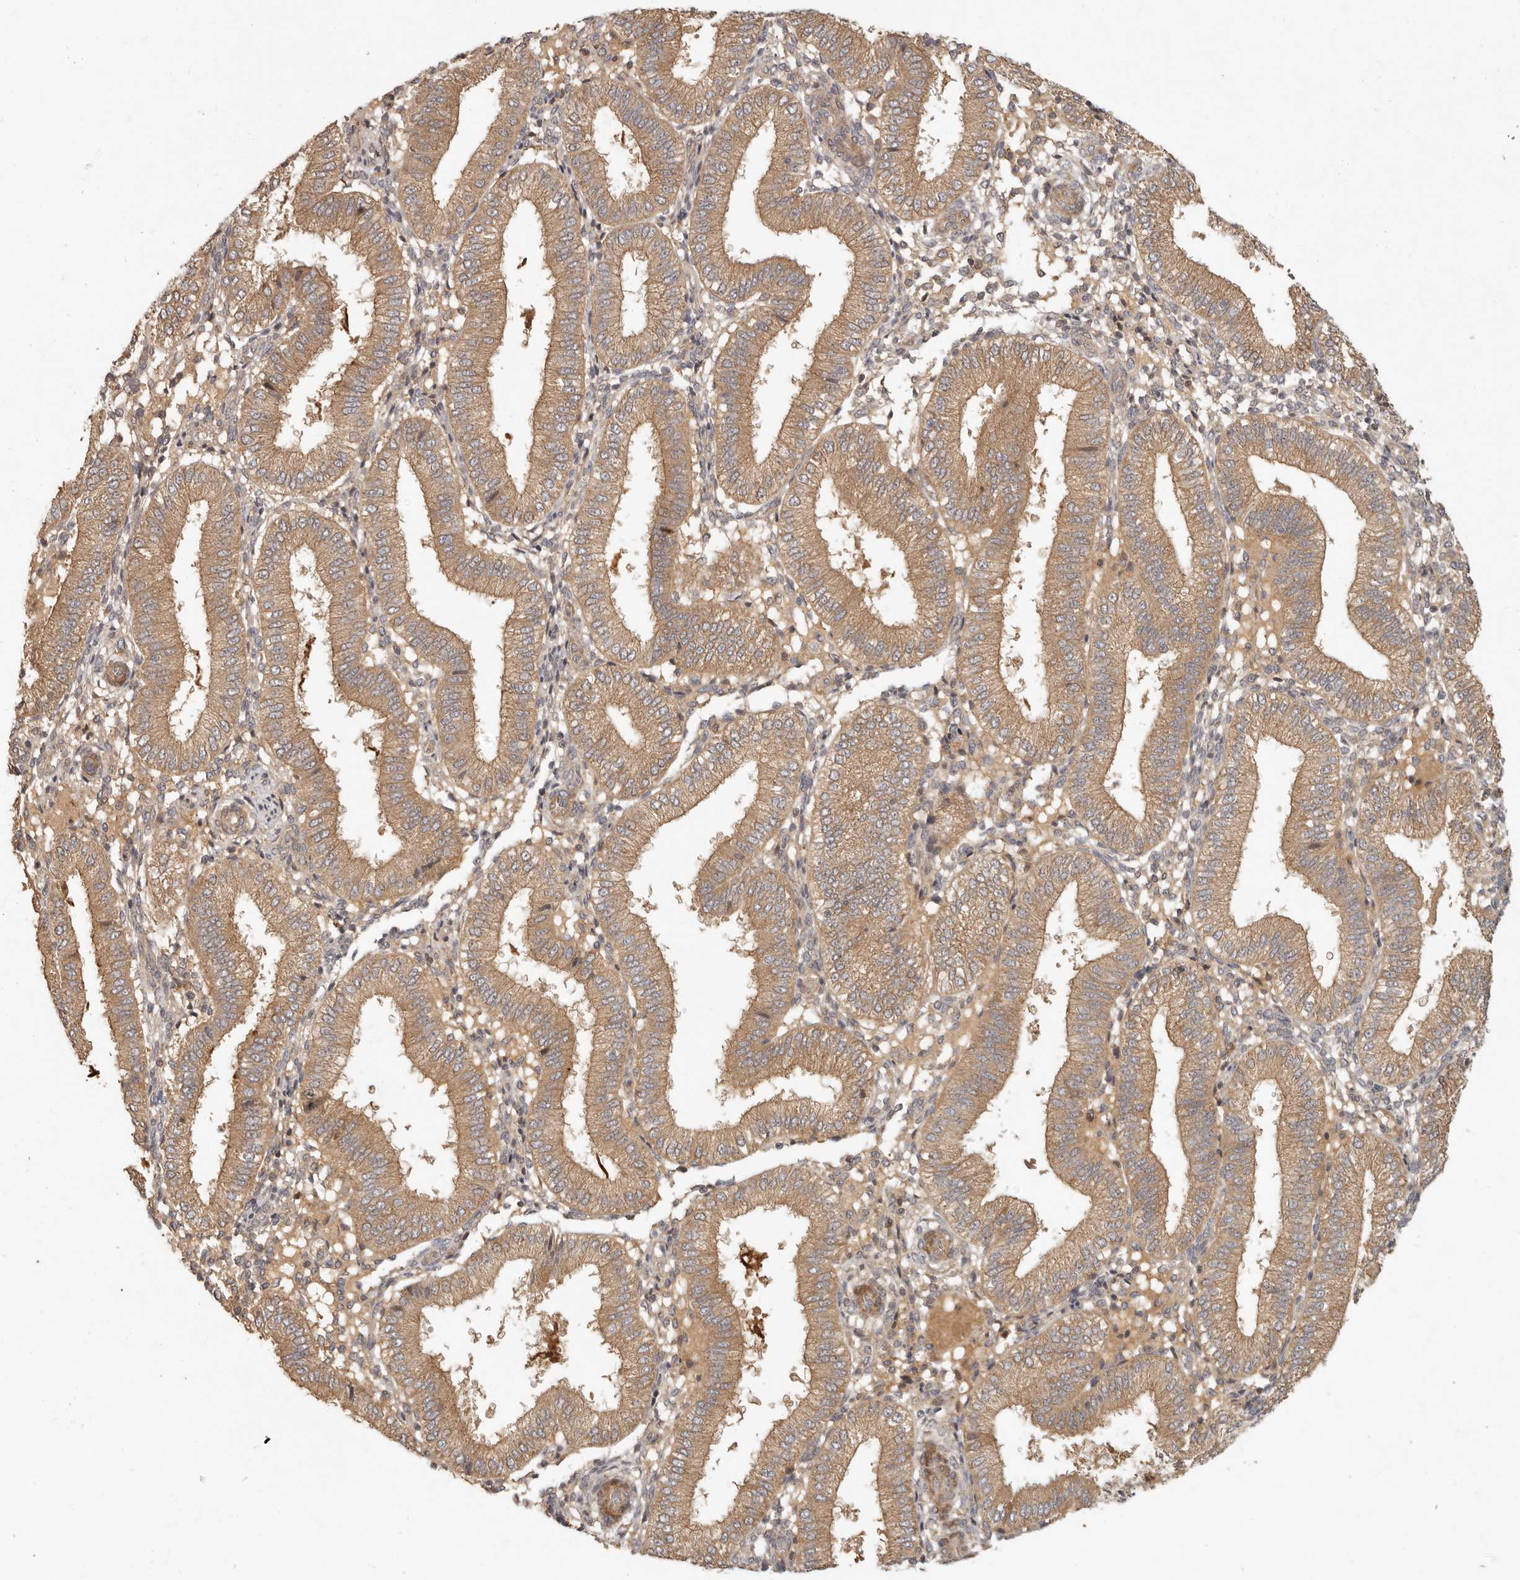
{"staining": {"intensity": "weak", "quantity": ">75%", "location": "cytoplasmic/membranous"}, "tissue": "endometrium", "cell_type": "Cells in endometrial stroma", "image_type": "normal", "snomed": [{"axis": "morphology", "description": "Normal tissue, NOS"}, {"axis": "topography", "description": "Endometrium"}], "caption": "Immunohistochemistry of benign endometrium displays low levels of weak cytoplasmic/membranous expression in approximately >75% of cells in endometrial stroma. (brown staining indicates protein expression, while blue staining denotes nuclei).", "gene": "VIPR1", "patient": {"sex": "female", "age": 39}}